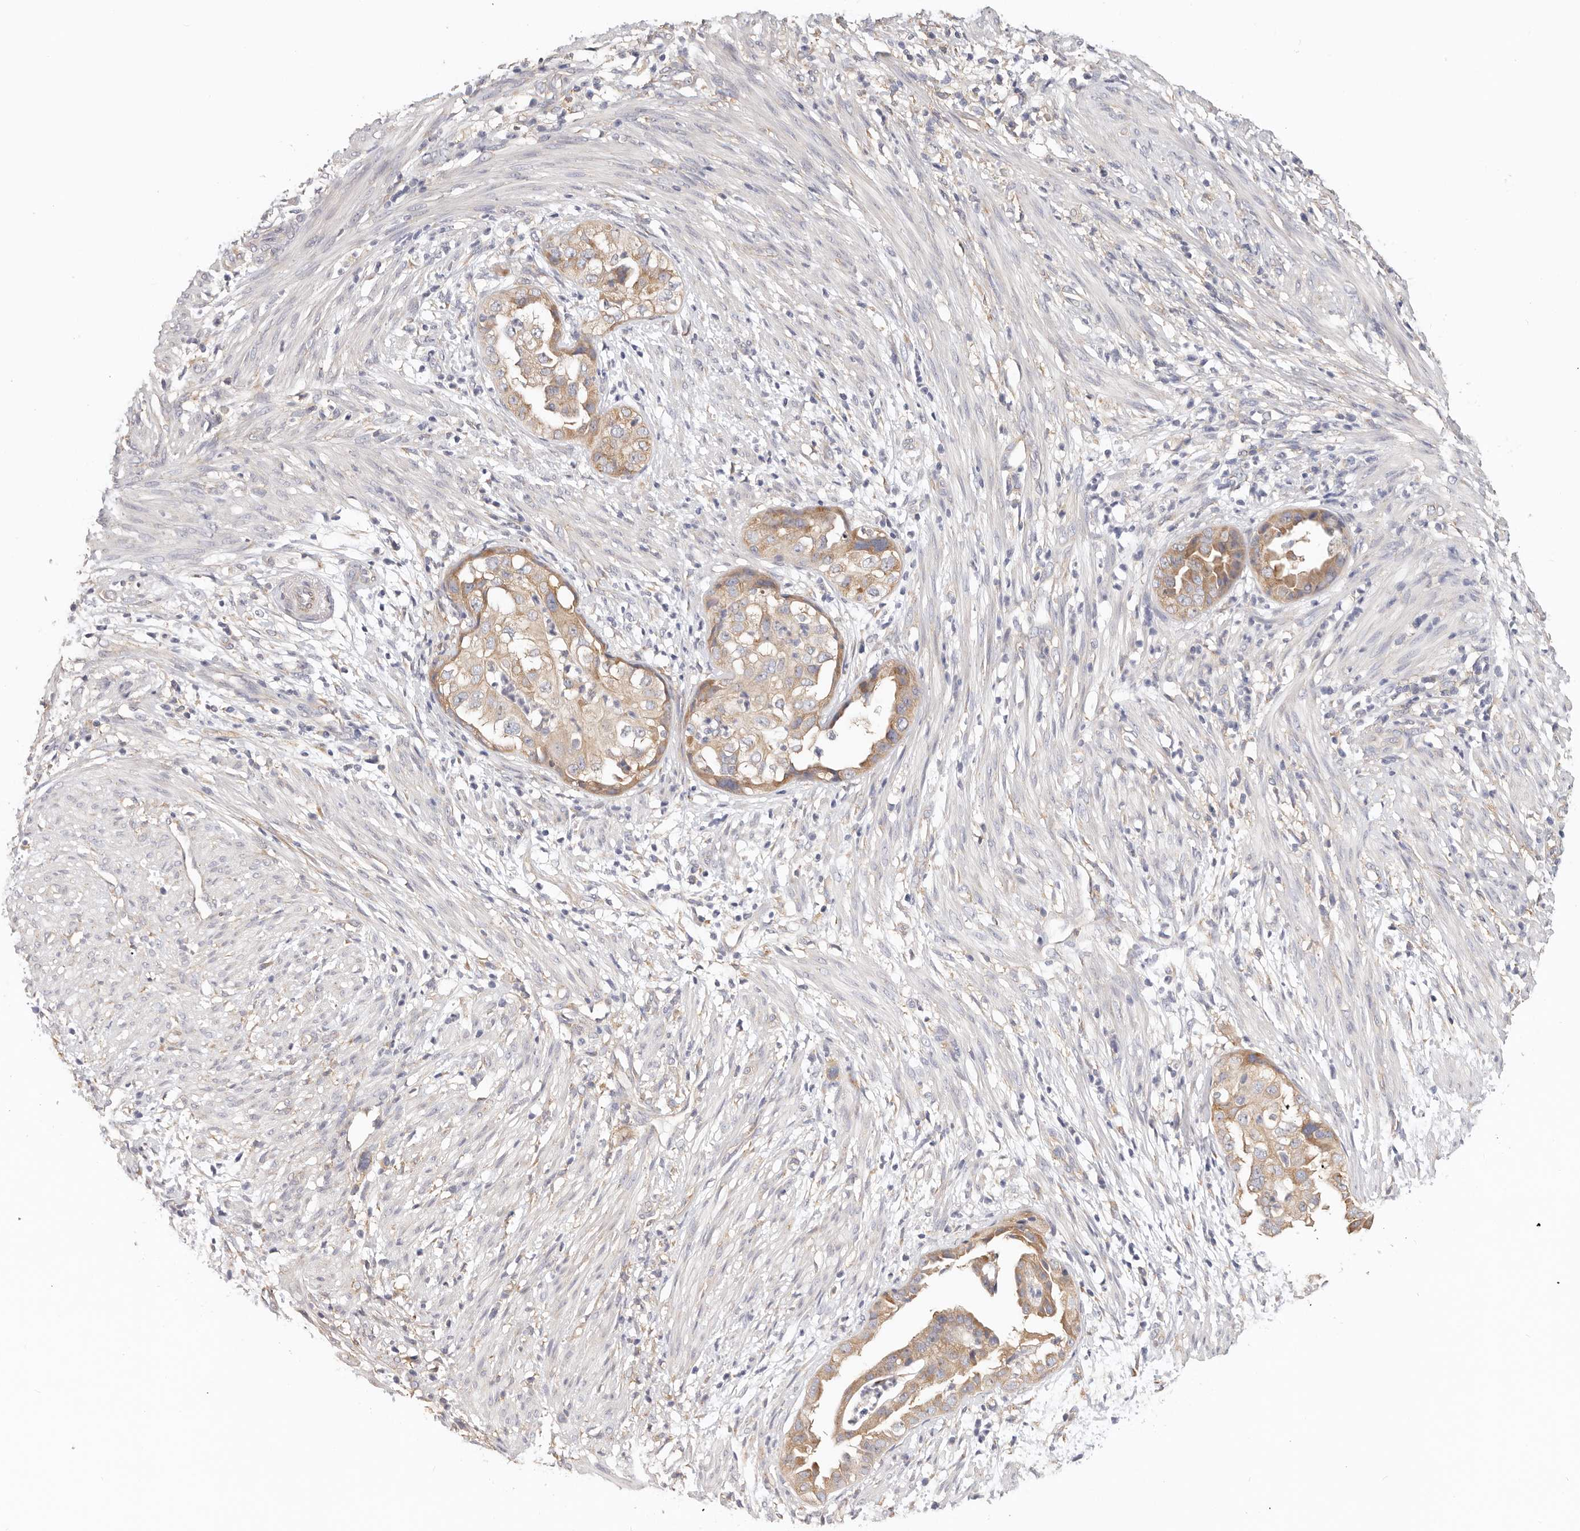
{"staining": {"intensity": "moderate", "quantity": ">75%", "location": "cytoplasmic/membranous"}, "tissue": "endometrial cancer", "cell_type": "Tumor cells", "image_type": "cancer", "snomed": [{"axis": "morphology", "description": "Adenocarcinoma, NOS"}, {"axis": "topography", "description": "Endometrium"}], "caption": "This micrograph demonstrates immunohistochemistry staining of human endometrial cancer, with medium moderate cytoplasmic/membranous positivity in about >75% of tumor cells.", "gene": "AFDN", "patient": {"sex": "female", "age": 85}}